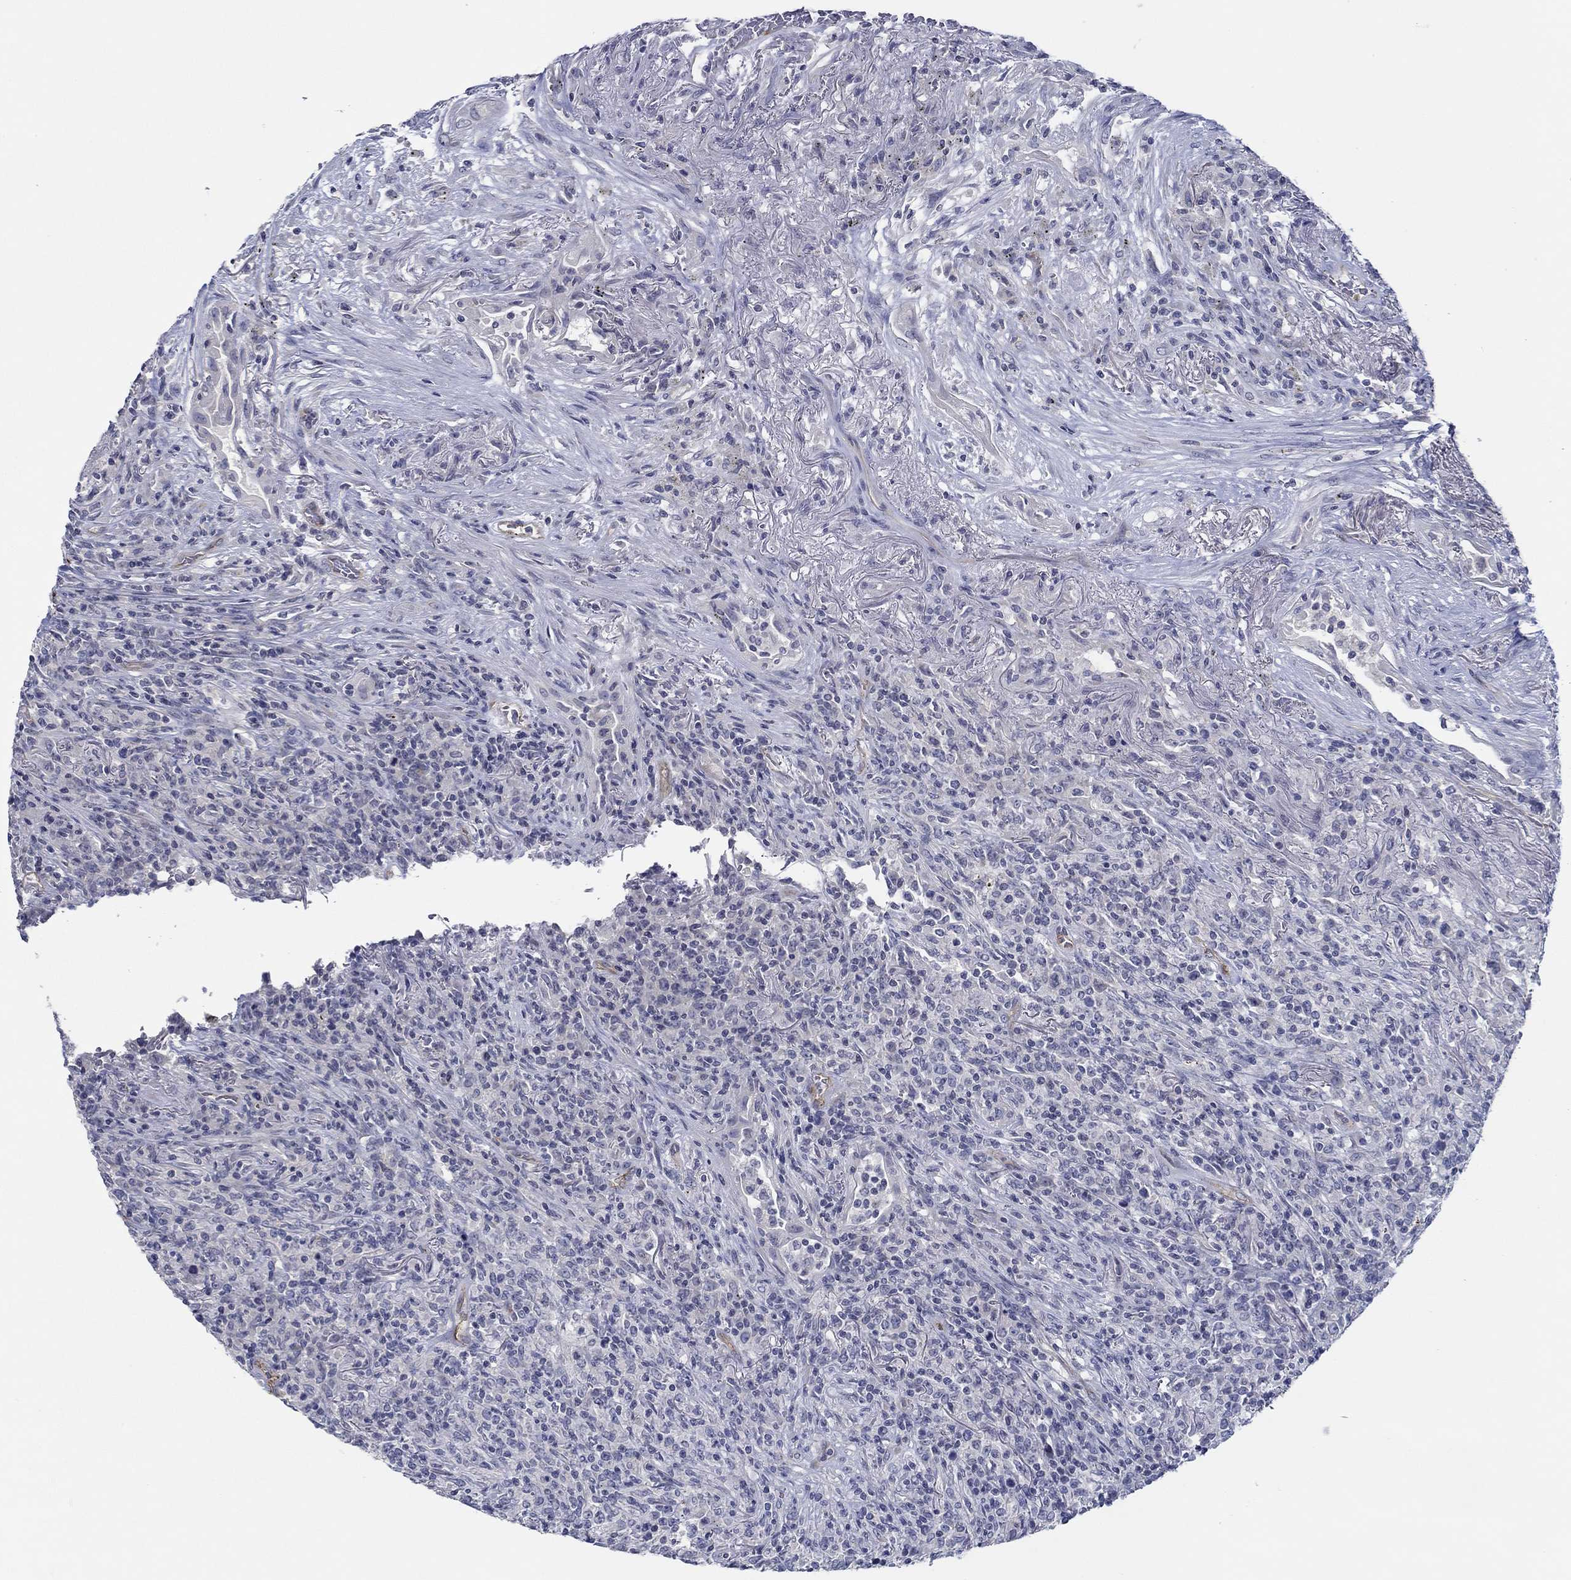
{"staining": {"intensity": "negative", "quantity": "none", "location": "none"}, "tissue": "lymphoma", "cell_type": "Tumor cells", "image_type": "cancer", "snomed": [{"axis": "morphology", "description": "Malignant lymphoma, non-Hodgkin's type, High grade"}, {"axis": "topography", "description": "Lung"}], "caption": "Immunohistochemical staining of high-grade malignant lymphoma, non-Hodgkin's type demonstrates no significant positivity in tumor cells.", "gene": "GJA5", "patient": {"sex": "male", "age": 79}}